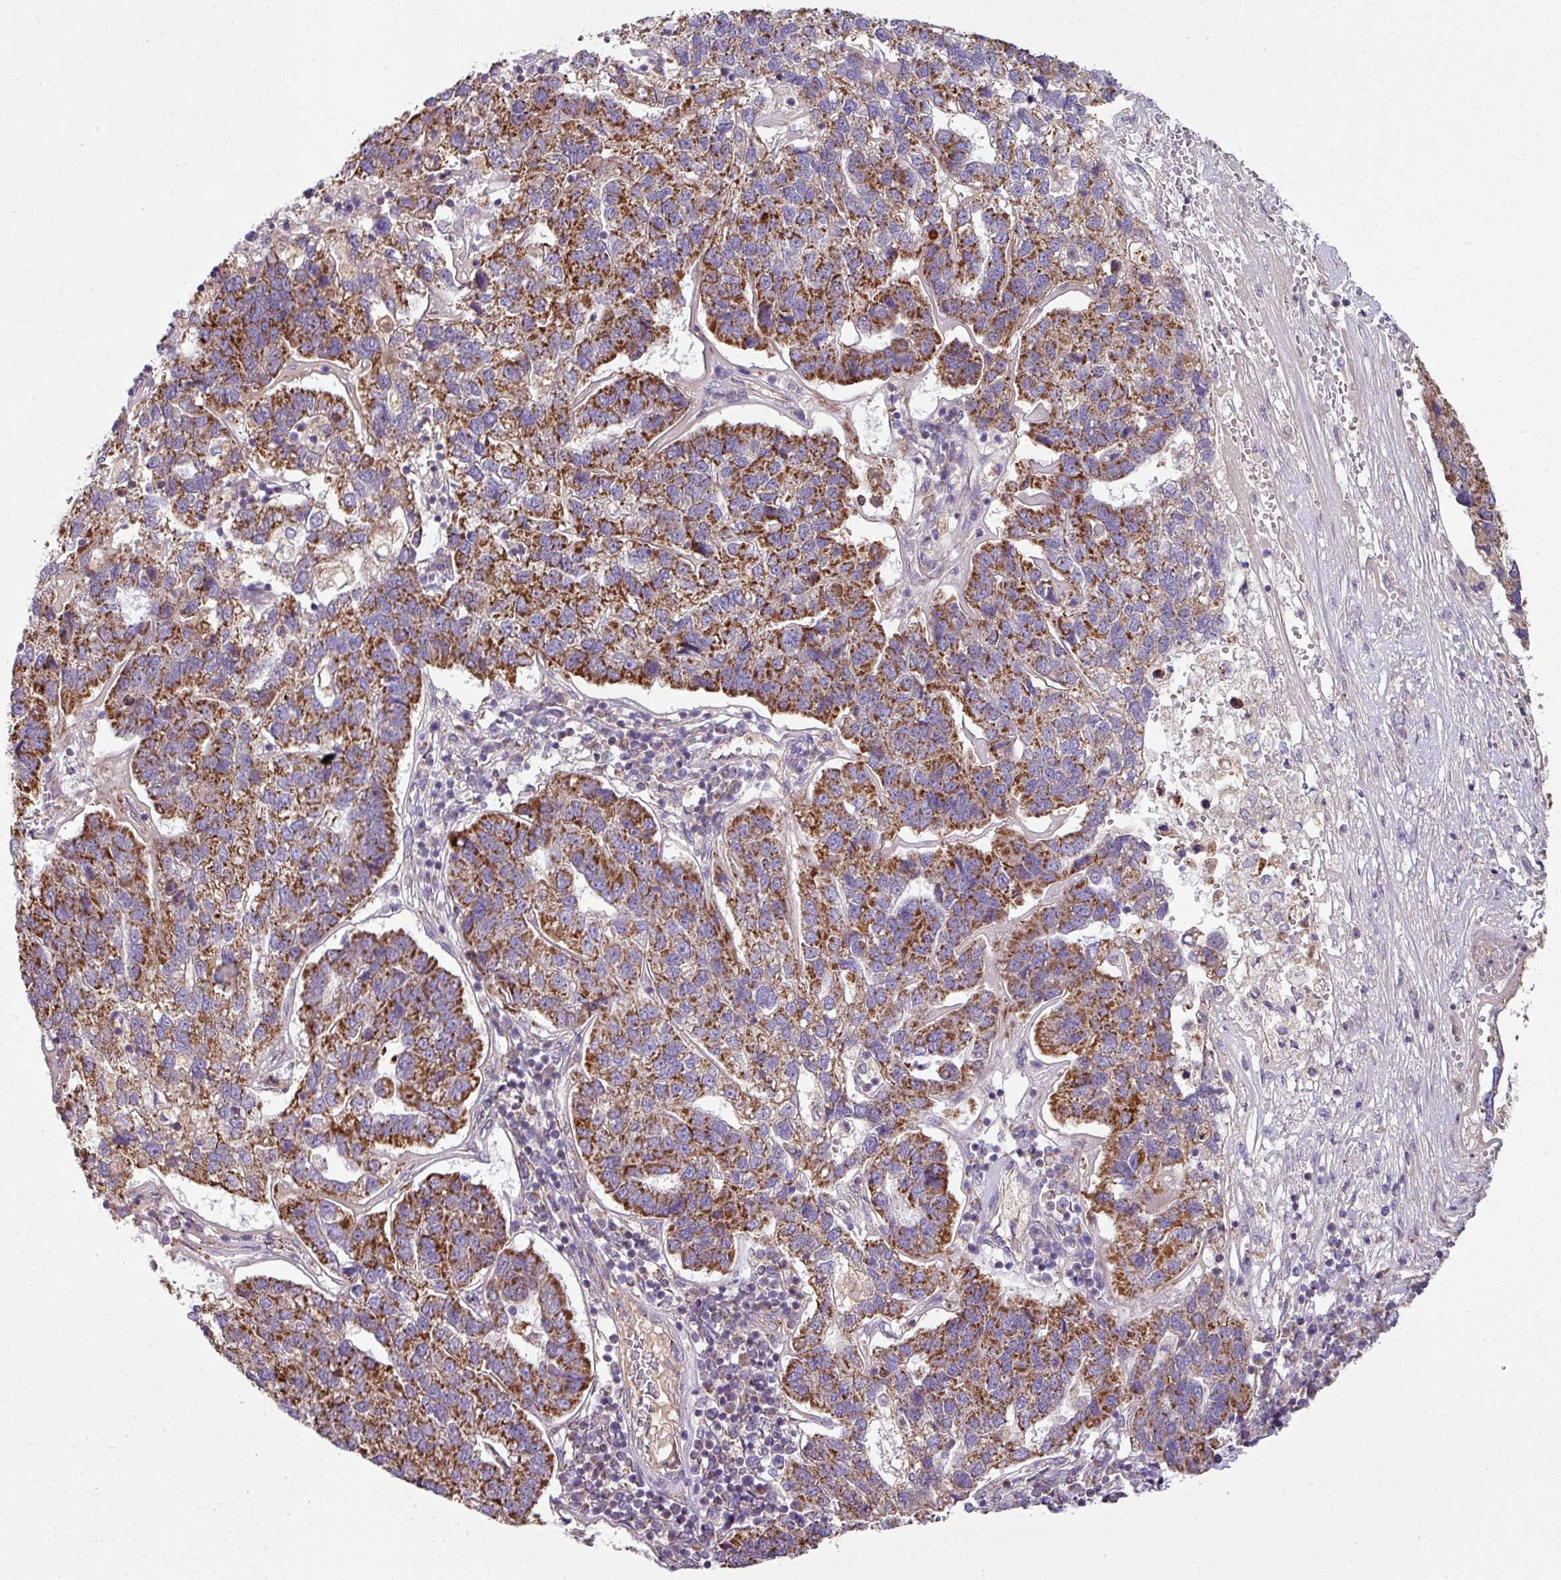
{"staining": {"intensity": "strong", "quantity": ">75%", "location": "cytoplasmic/membranous"}, "tissue": "pancreatic cancer", "cell_type": "Tumor cells", "image_type": "cancer", "snomed": [{"axis": "morphology", "description": "Adenocarcinoma, NOS"}, {"axis": "topography", "description": "Pancreas"}], "caption": "Human adenocarcinoma (pancreatic) stained with a brown dye shows strong cytoplasmic/membranous positive staining in about >75% of tumor cells.", "gene": "LRRC9", "patient": {"sex": "female", "age": 61}}